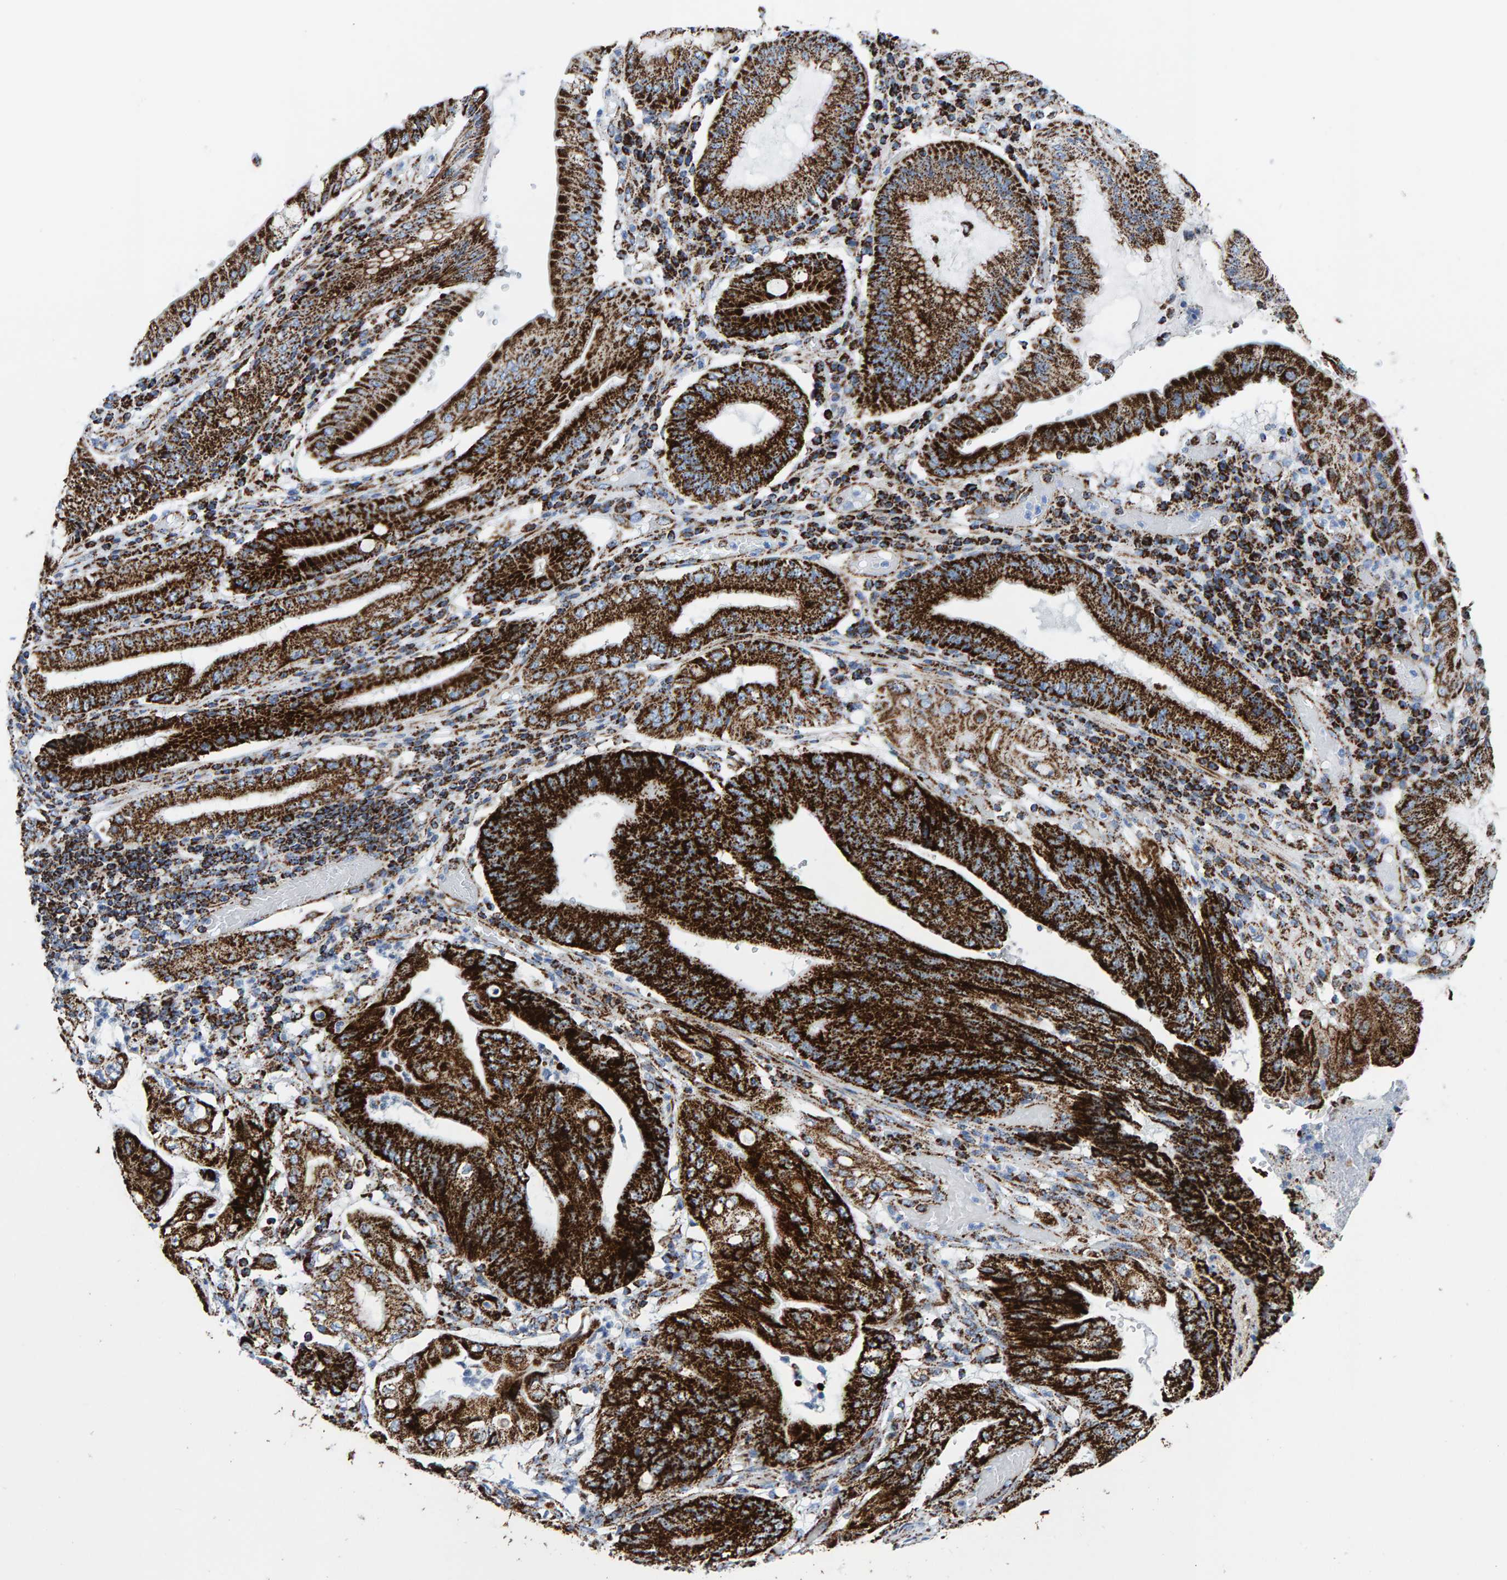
{"staining": {"intensity": "strong", "quantity": ">75%", "location": "cytoplasmic/membranous"}, "tissue": "stomach cancer", "cell_type": "Tumor cells", "image_type": "cancer", "snomed": [{"axis": "morphology", "description": "Adenocarcinoma, NOS"}, {"axis": "topography", "description": "Stomach"}], "caption": "Immunohistochemistry (DAB (3,3'-diaminobenzidine)) staining of stomach cancer (adenocarcinoma) displays strong cytoplasmic/membranous protein positivity in approximately >75% of tumor cells. (brown staining indicates protein expression, while blue staining denotes nuclei).", "gene": "ENSG00000262660", "patient": {"sex": "female", "age": 73}}